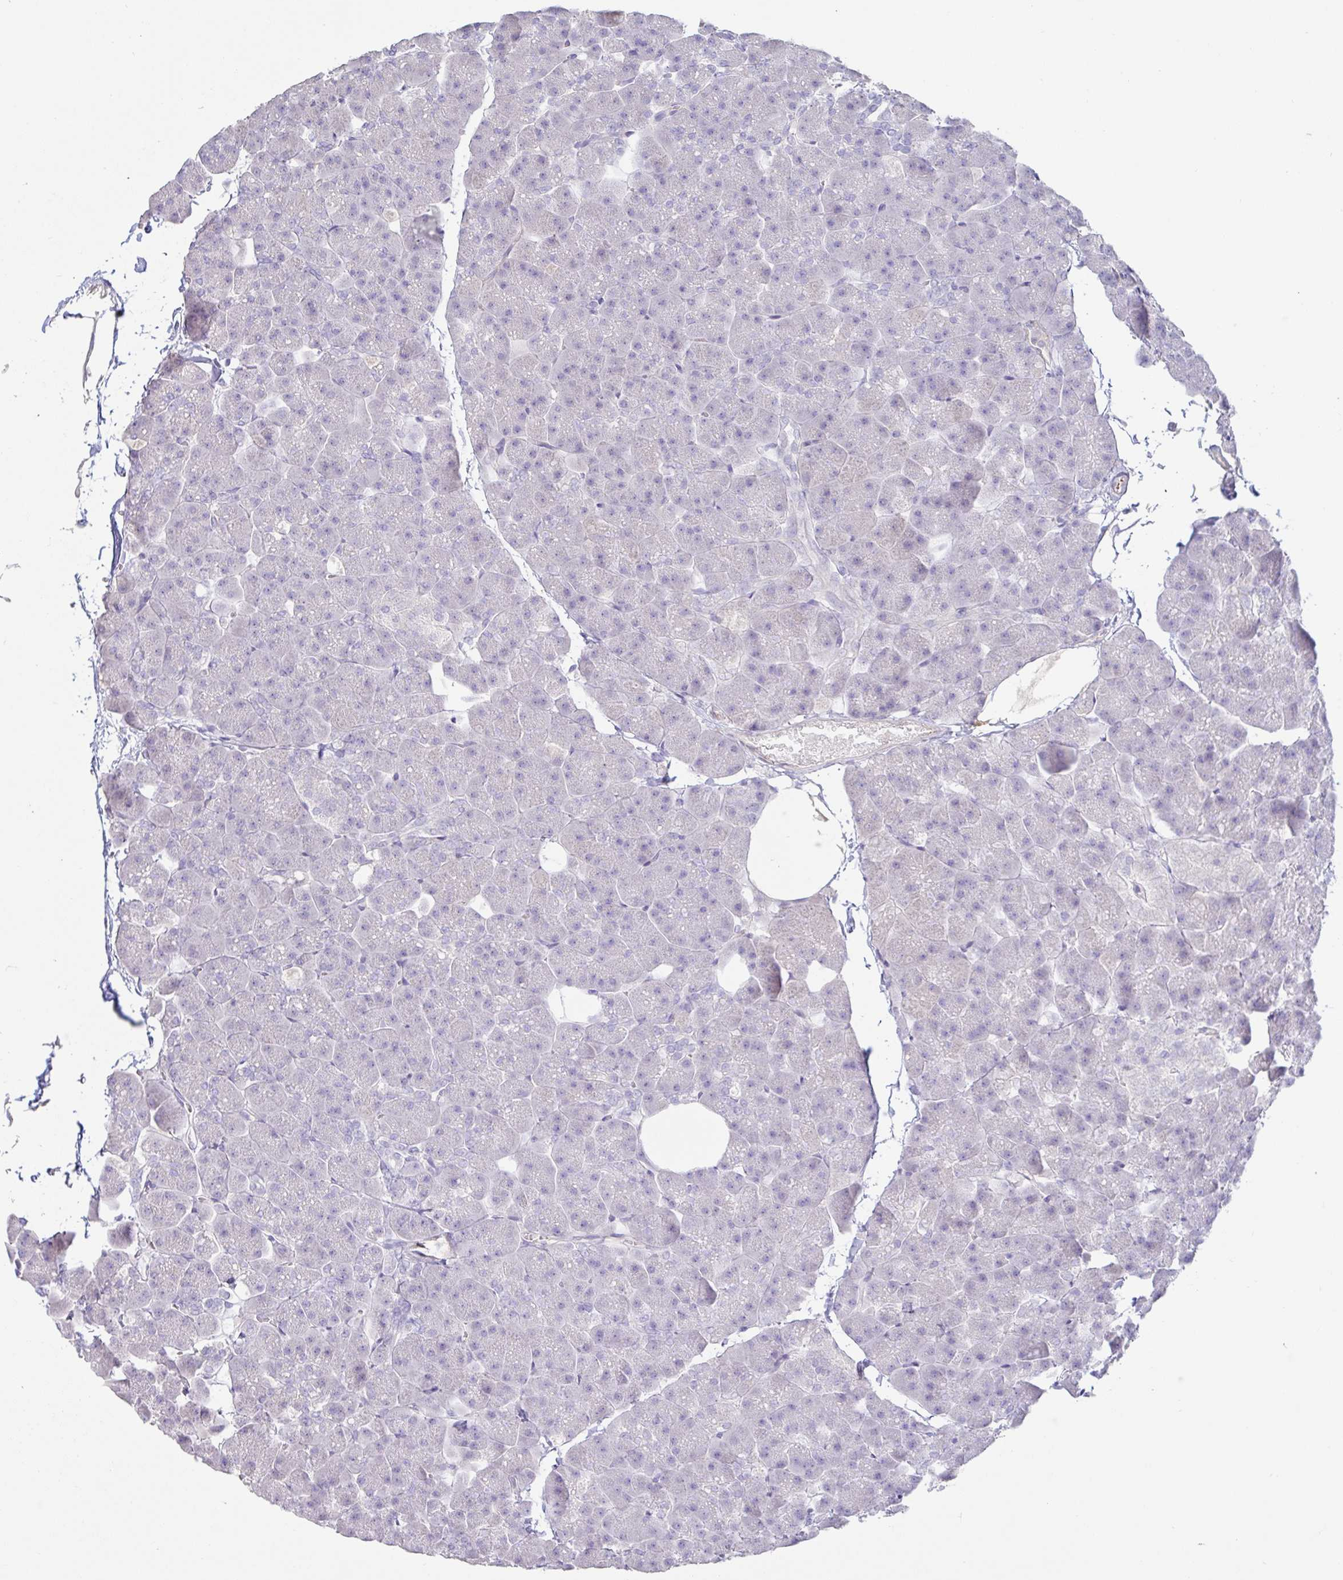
{"staining": {"intensity": "negative", "quantity": "none", "location": "none"}, "tissue": "pancreas", "cell_type": "Exocrine glandular cells", "image_type": "normal", "snomed": [{"axis": "morphology", "description": "Normal tissue, NOS"}, {"axis": "topography", "description": "Pancreas"}], "caption": "A high-resolution histopathology image shows immunohistochemistry (IHC) staining of unremarkable pancreas, which displays no significant staining in exocrine glandular cells.", "gene": "PYGM", "patient": {"sex": "male", "age": 35}}